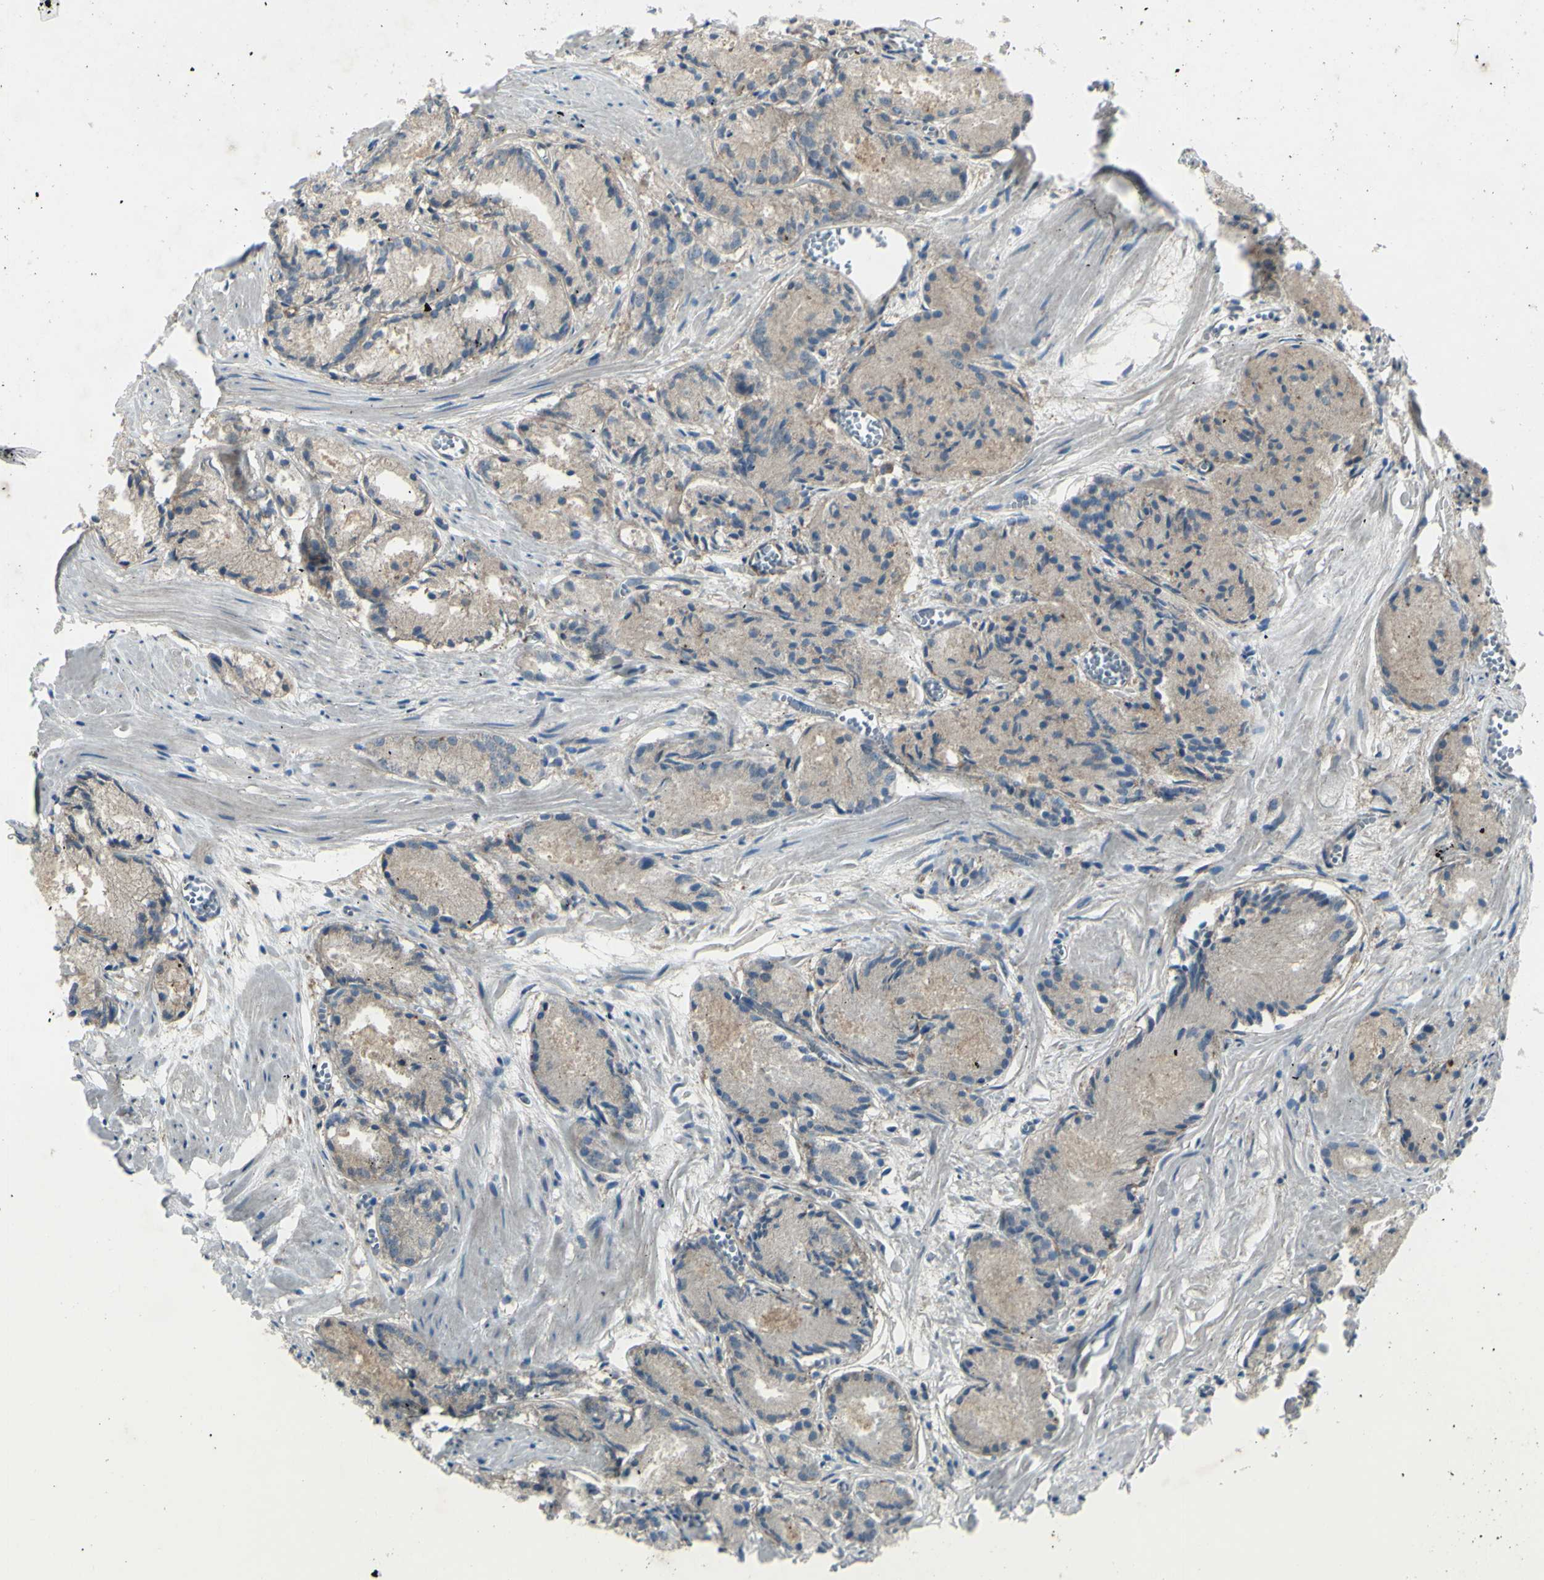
{"staining": {"intensity": "weak", "quantity": "<25%", "location": "cytoplasmic/membranous"}, "tissue": "prostate cancer", "cell_type": "Tumor cells", "image_type": "cancer", "snomed": [{"axis": "morphology", "description": "Adenocarcinoma, Low grade"}, {"axis": "topography", "description": "Prostate"}], "caption": "Histopathology image shows no protein positivity in tumor cells of prostate cancer tissue.", "gene": "IGSF9B", "patient": {"sex": "male", "age": 72}}